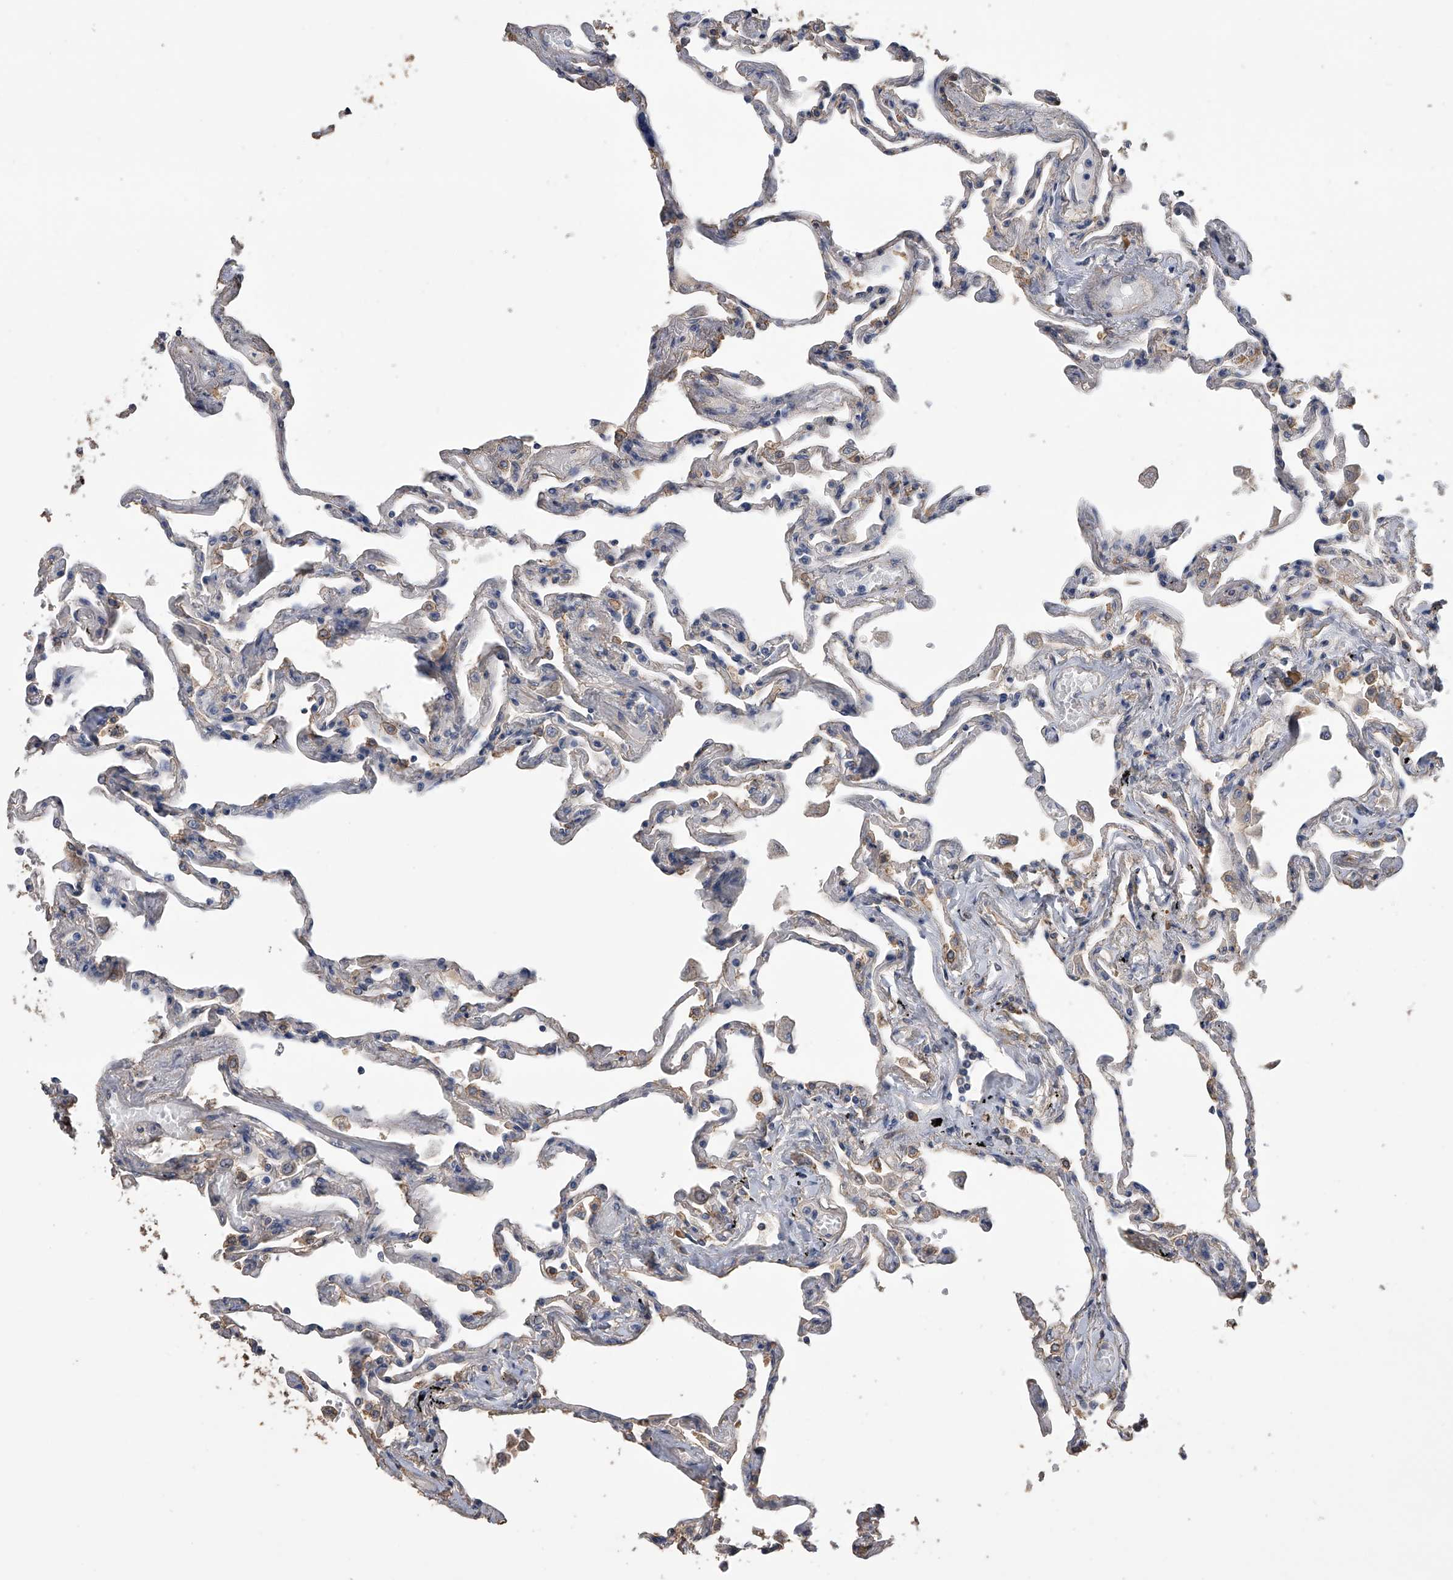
{"staining": {"intensity": "moderate", "quantity": "<25%", "location": "cytoplasmic/membranous"}, "tissue": "lung", "cell_type": "Alveolar cells", "image_type": "normal", "snomed": [{"axis": "morphology", "description": "Normal tissue, NOS"}, {"axis": "topography", "description": "Lung"}], "caption": "High-magnification brightfield microscopy of normal lung stained with DAB (3,3'-diaminobenzidine) (brown) and counterstained with hematoxylin (blue). alveolar cells exhibit moderate cytoplasmic/membranous expression is appreciated in approximately<25% of cells. The staining is performed using DAB brown chromogen to label protein expression. The nuclei are counter-stained blue using hematoxylin.", "gene": "ZNF343", "patient": {"sex": "female", "age": 67}}